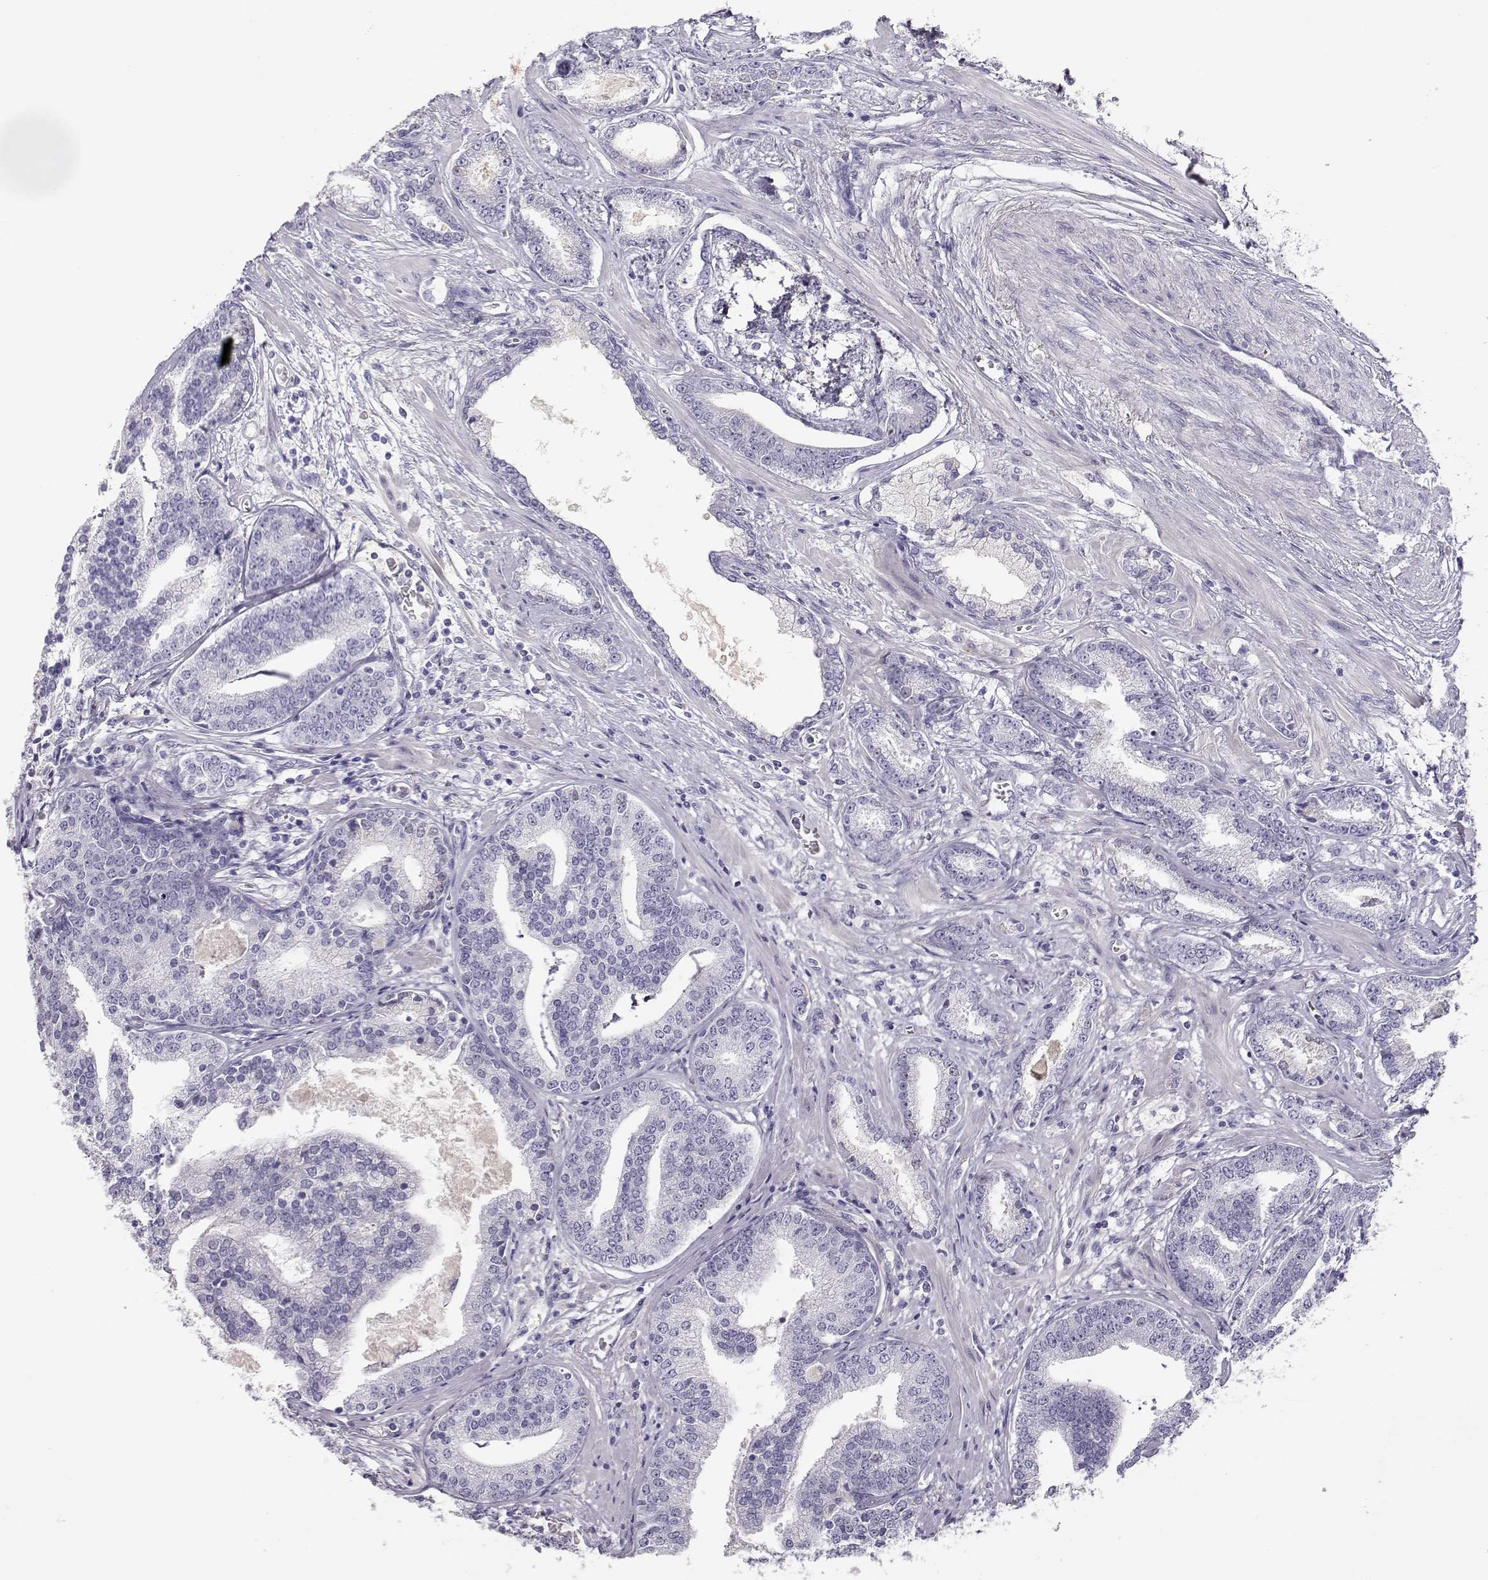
{"staining": {"intensity": "negative", "quantity": "none", "location": "none"}, "tissue": "prostate cancer", "cell_type": "Tumor cells", "image_type": "cancer", "snomed": [{"axis": "morphology", "description": "Adenocarcinoma, NOS"}, {"axis": "topography", "description": "Prostate"}], "caption": "Prostate cancer was stained to show a protein in brown. There is no significant staining in tumor cells.", "gene": "SLCO6A1", "patient": {"sex": "male", "age": 64}}